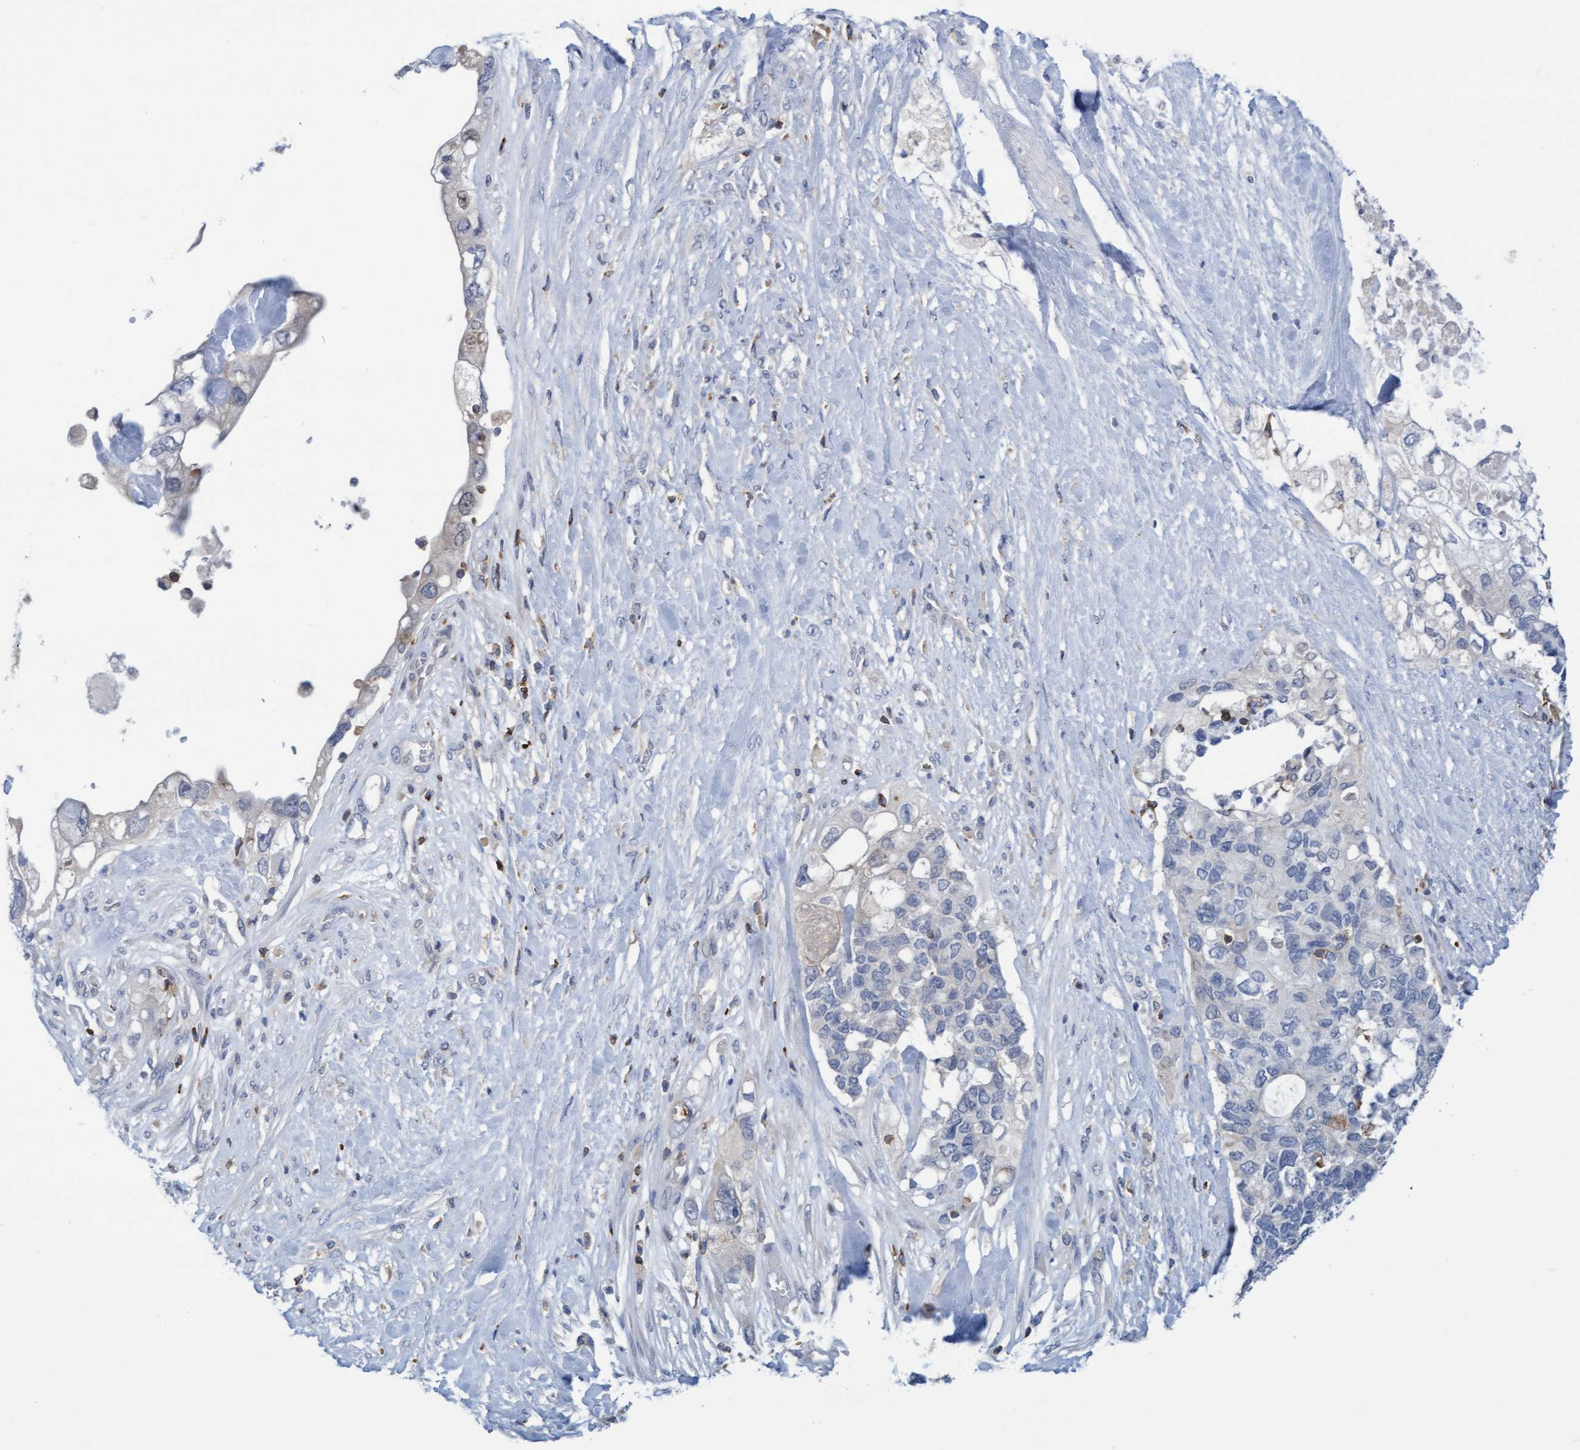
{"staining": {"intensity": "negative", "quantity": "none", "location": "none"}, "tissue": "pancreatic cancer", "cell_type": "Tumor cells", "image_type": "cancer", "snomed": [{"axis": "morphology", "description": "Adenocarcinoma, NOS"}, {"axis": "topography", "description": "Pancreas"}], "caption": "There is no significant staining in tumor cells of pancreatic adenocarcinoma.", "gene": "FNBP1", "patient": {"sex": "female", "age": 56}}